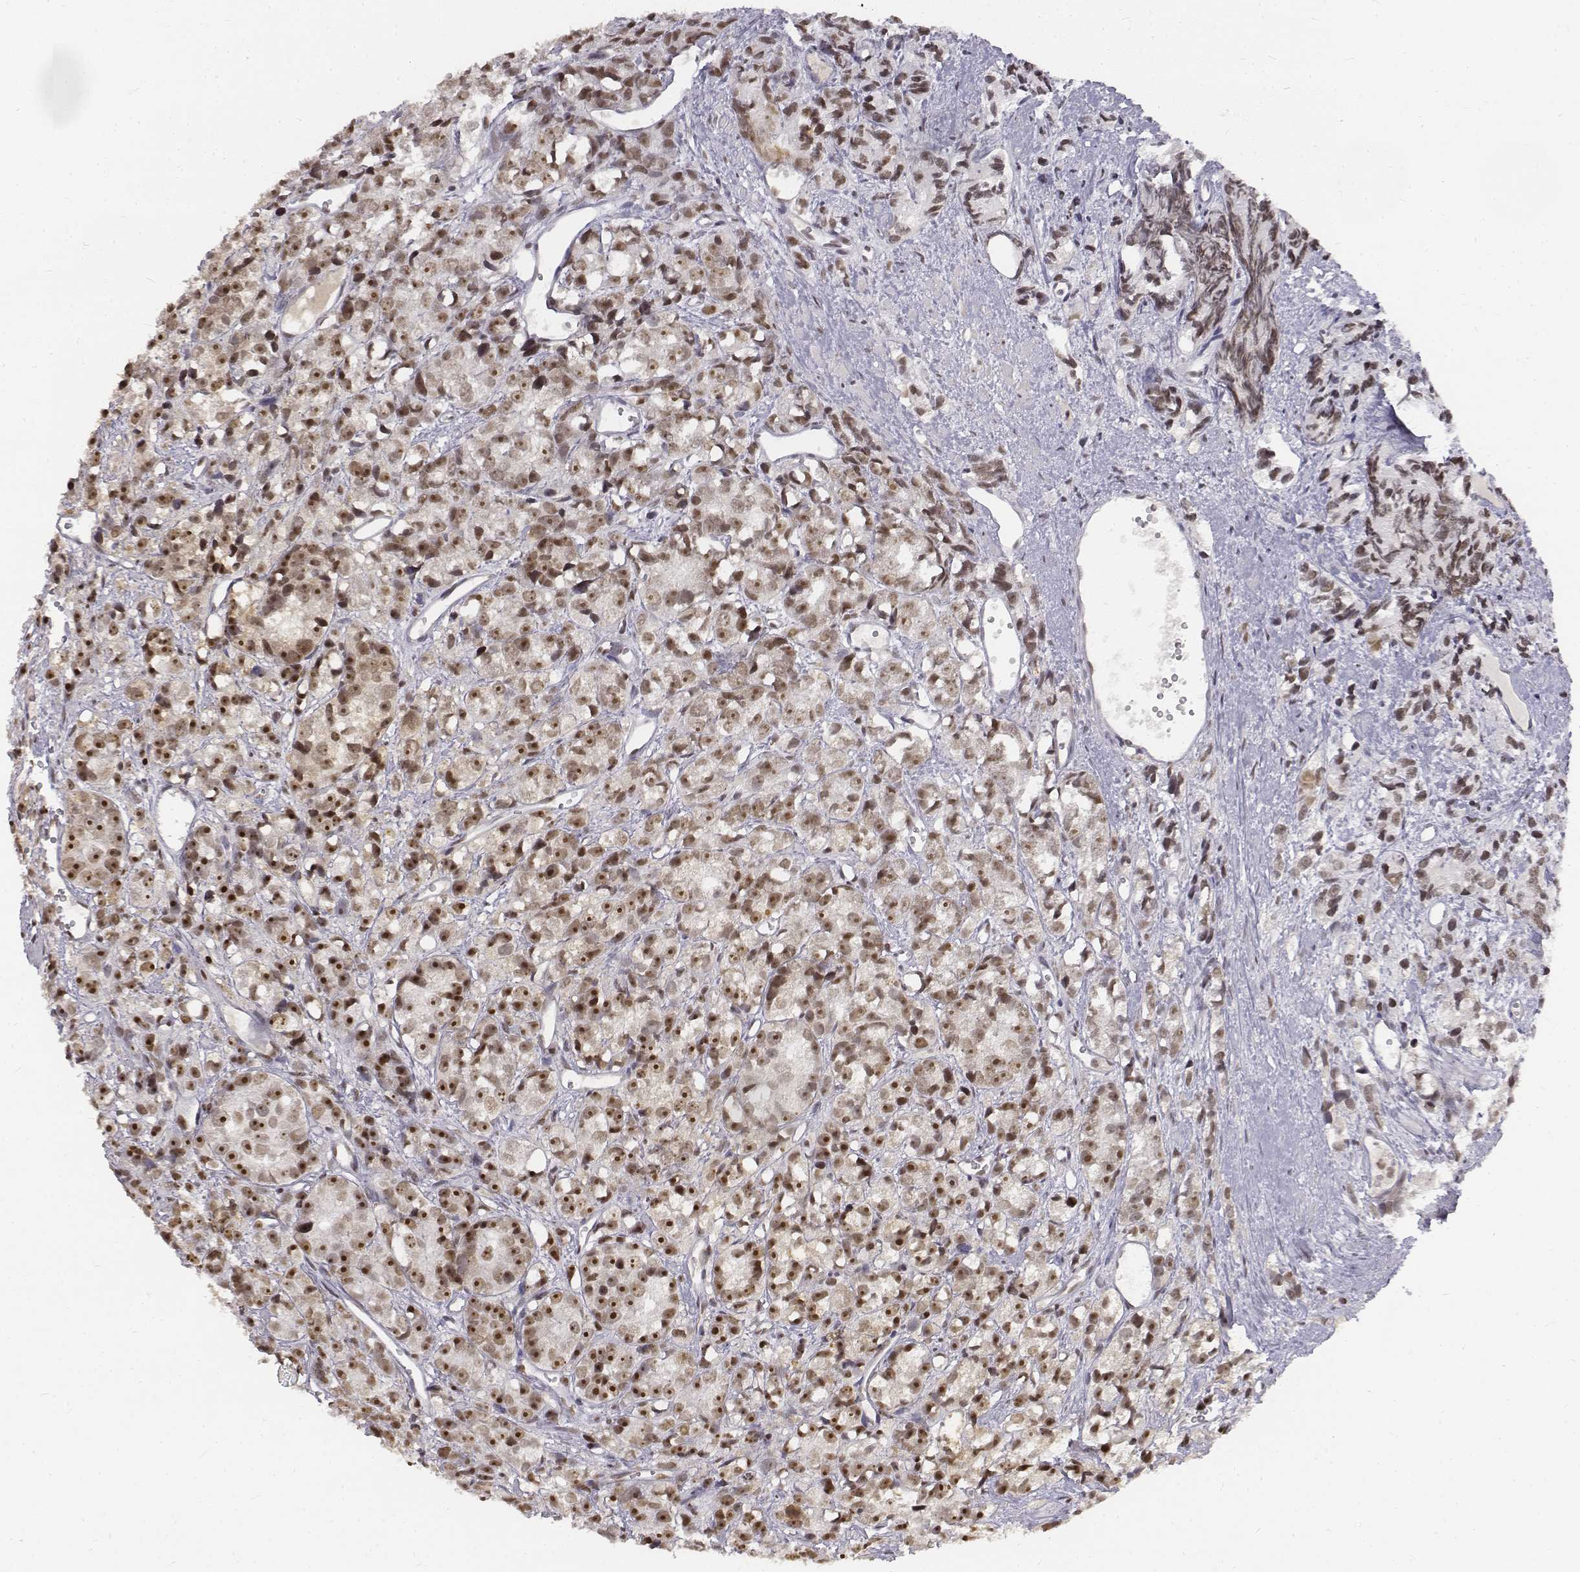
{"staining": {"intensity": "moderate", "quantity": ">75%", "location": "nuclear"}, "tissue": "prostate cancer", "cell_type": "Tumor cells", "image_type": "cancer", "snomed": [{"axis": "morphology", "description": "Adenocarcinoma, High grade"}, {"axis": "topography", "description": "Prostate"}], "caption": "Immunohistochemical staining of human prostate cancer (high-grade adenocarcinoma) demonstrates medium levels of moderate nuclear staining in approximately >75% of tumor cells. (DAB IHC, brown staining for protein, blue staining for nuclei).", "gene": "PHF6", "patient": {"sex": "male", "age": 77}}